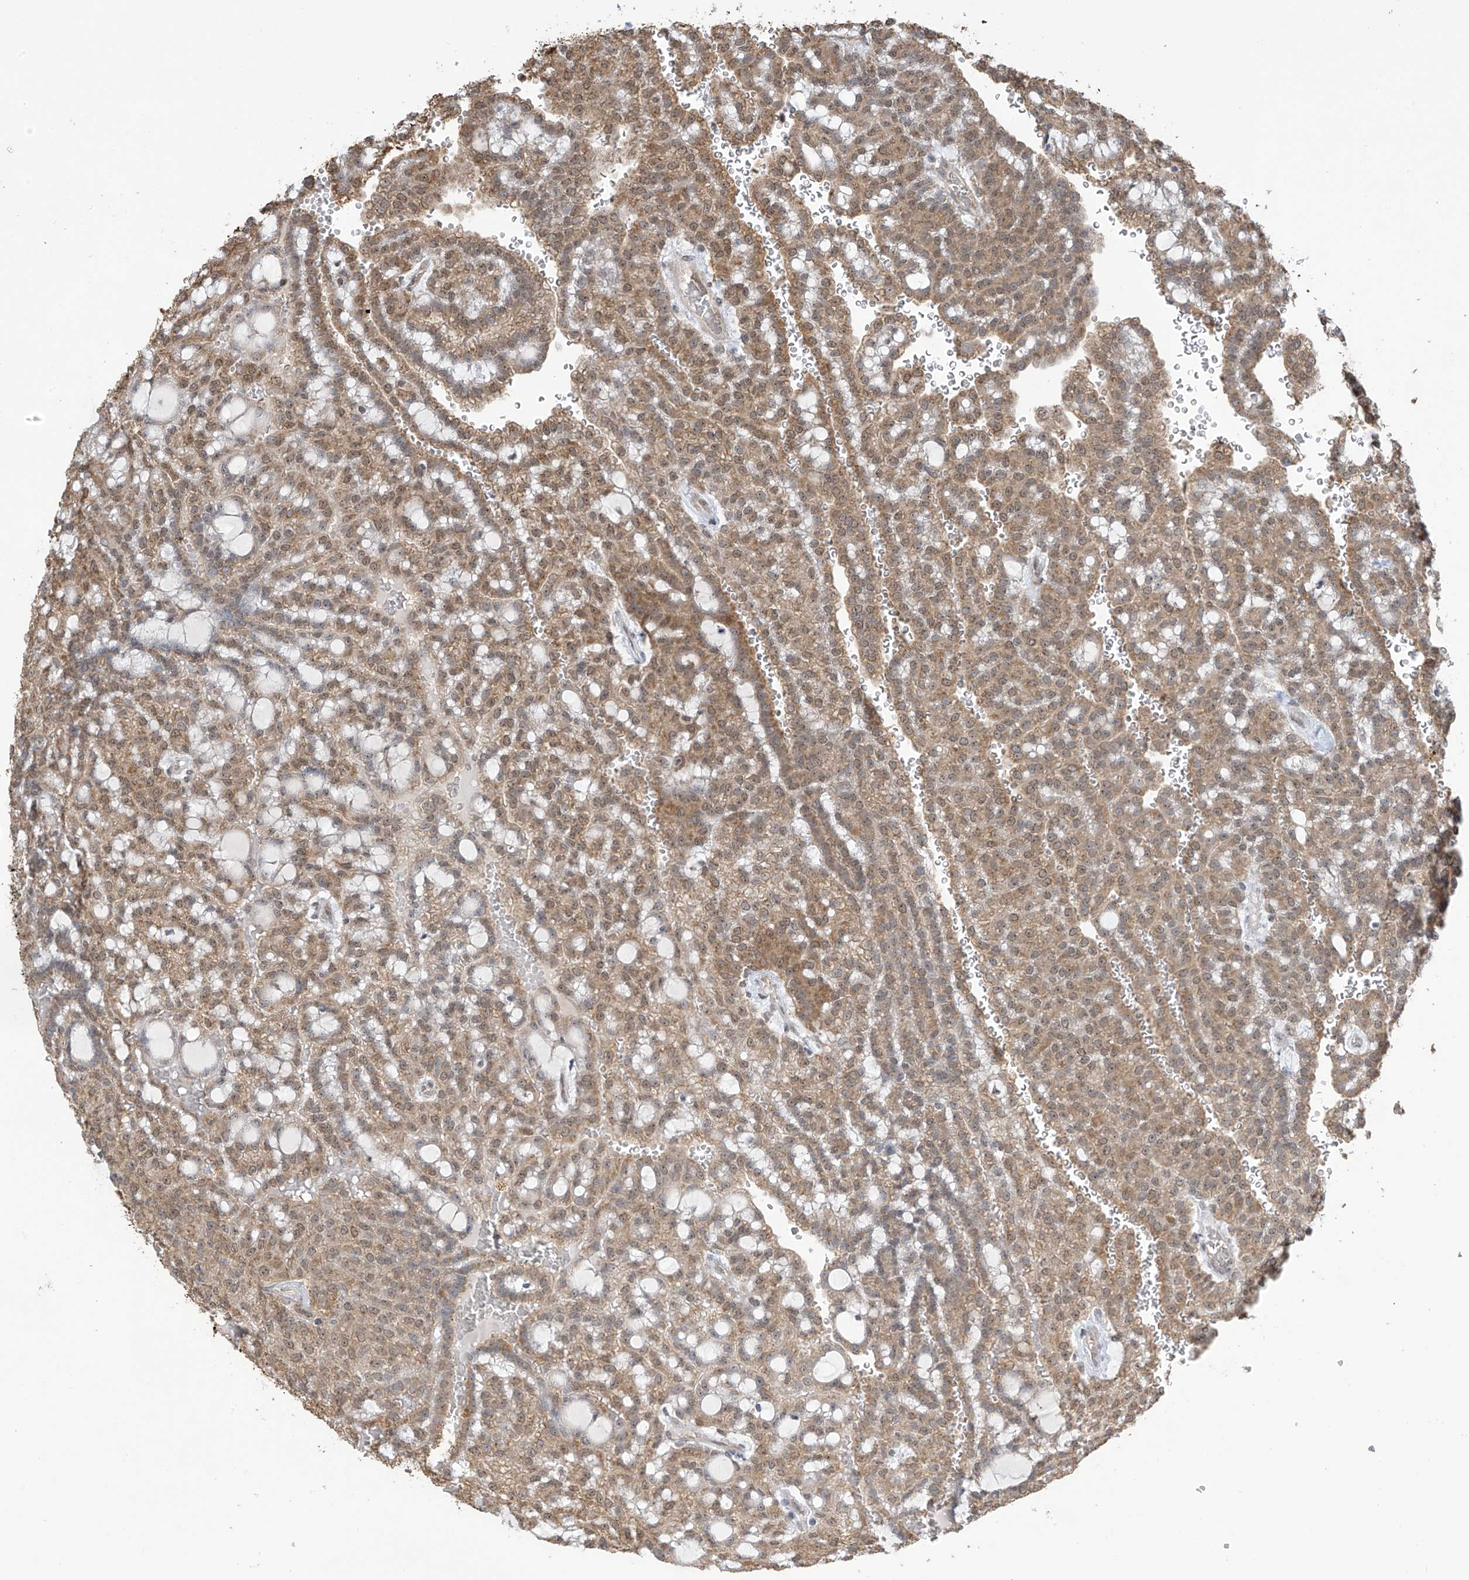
{"staining": {"intensity": "moderate", "quantity": ">75%", "location": "cytoplasmic/membranous,nuclear"}, "tissue": "renal cancer", "cell_type": "Tumor cells", "image_type": "cancer", "snomed": [{"axis": "morphology", "description": "Adenocarcinoma, NOS"}, {"axis": "topography", "description": "Kidney"}], "caption": "DAB (3,3'-diaminobenzidine) immunohistochemical staining of renal cancer shows moderate cytoplasmic/membranous and nuclear protein staining in about >75% of tumor cells.", "gene": "KIAA1522", "patient": {"sex": "male", "age": 63}}